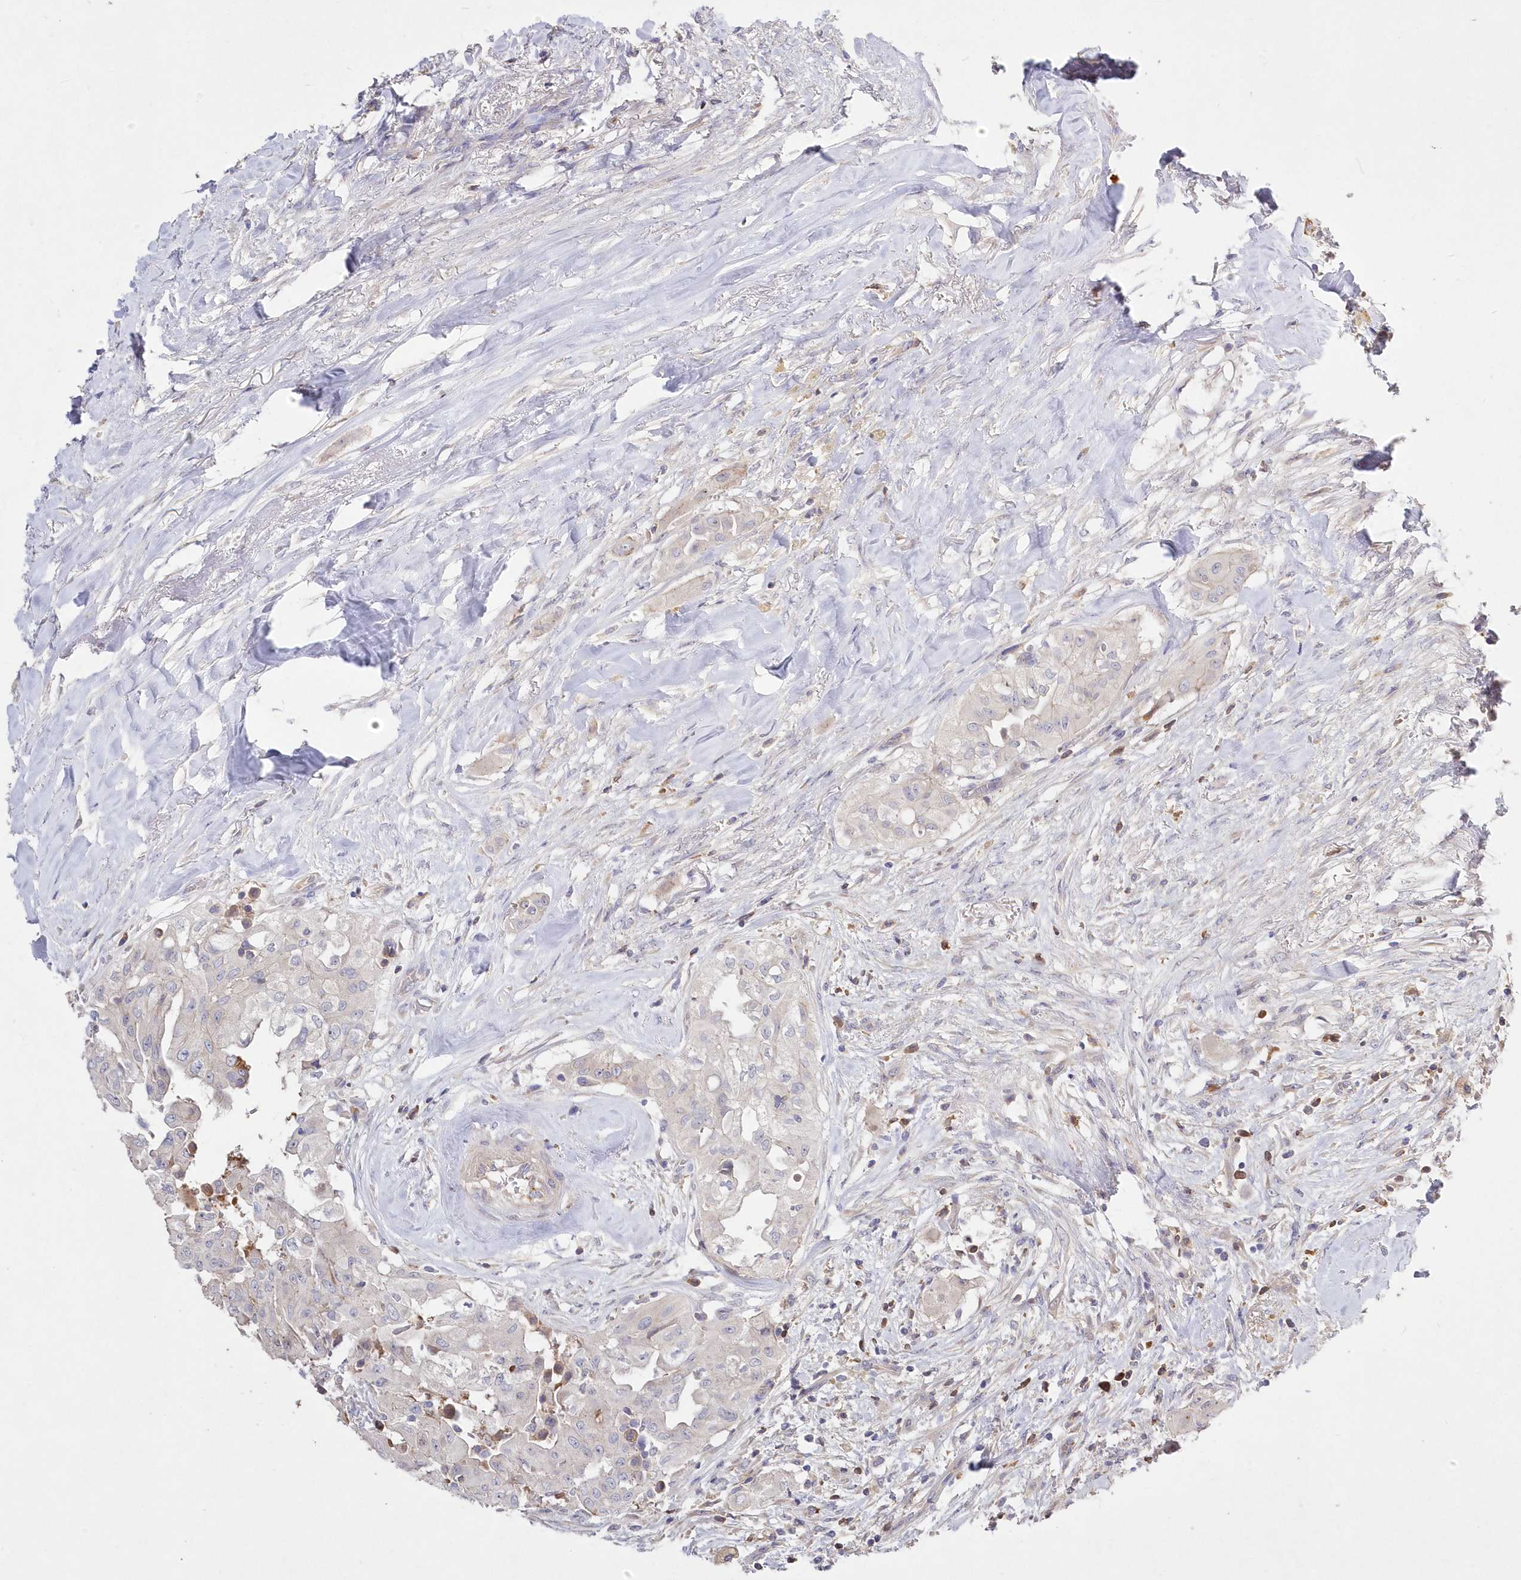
{"staining": {"intensity": "negative", "quantity": "none", "location": "none"}, "tissue": "thyroid cancer", "cell_type": "Tumor cells", "image_type": "cancer", "snomed": [{"axis": "morphology", "description": "Papillary adenocarcinoma, NOS"}, {"axis": "topography", "description": "Thyroid gland"}], "caption": "Immunohistochemistry of human thyroid cancer (papillary adenocarcinoma) demonstrates no positivity in tumor cells.", "gene": "WBP1L", "patient": {"sex": "female", "age": 59}}